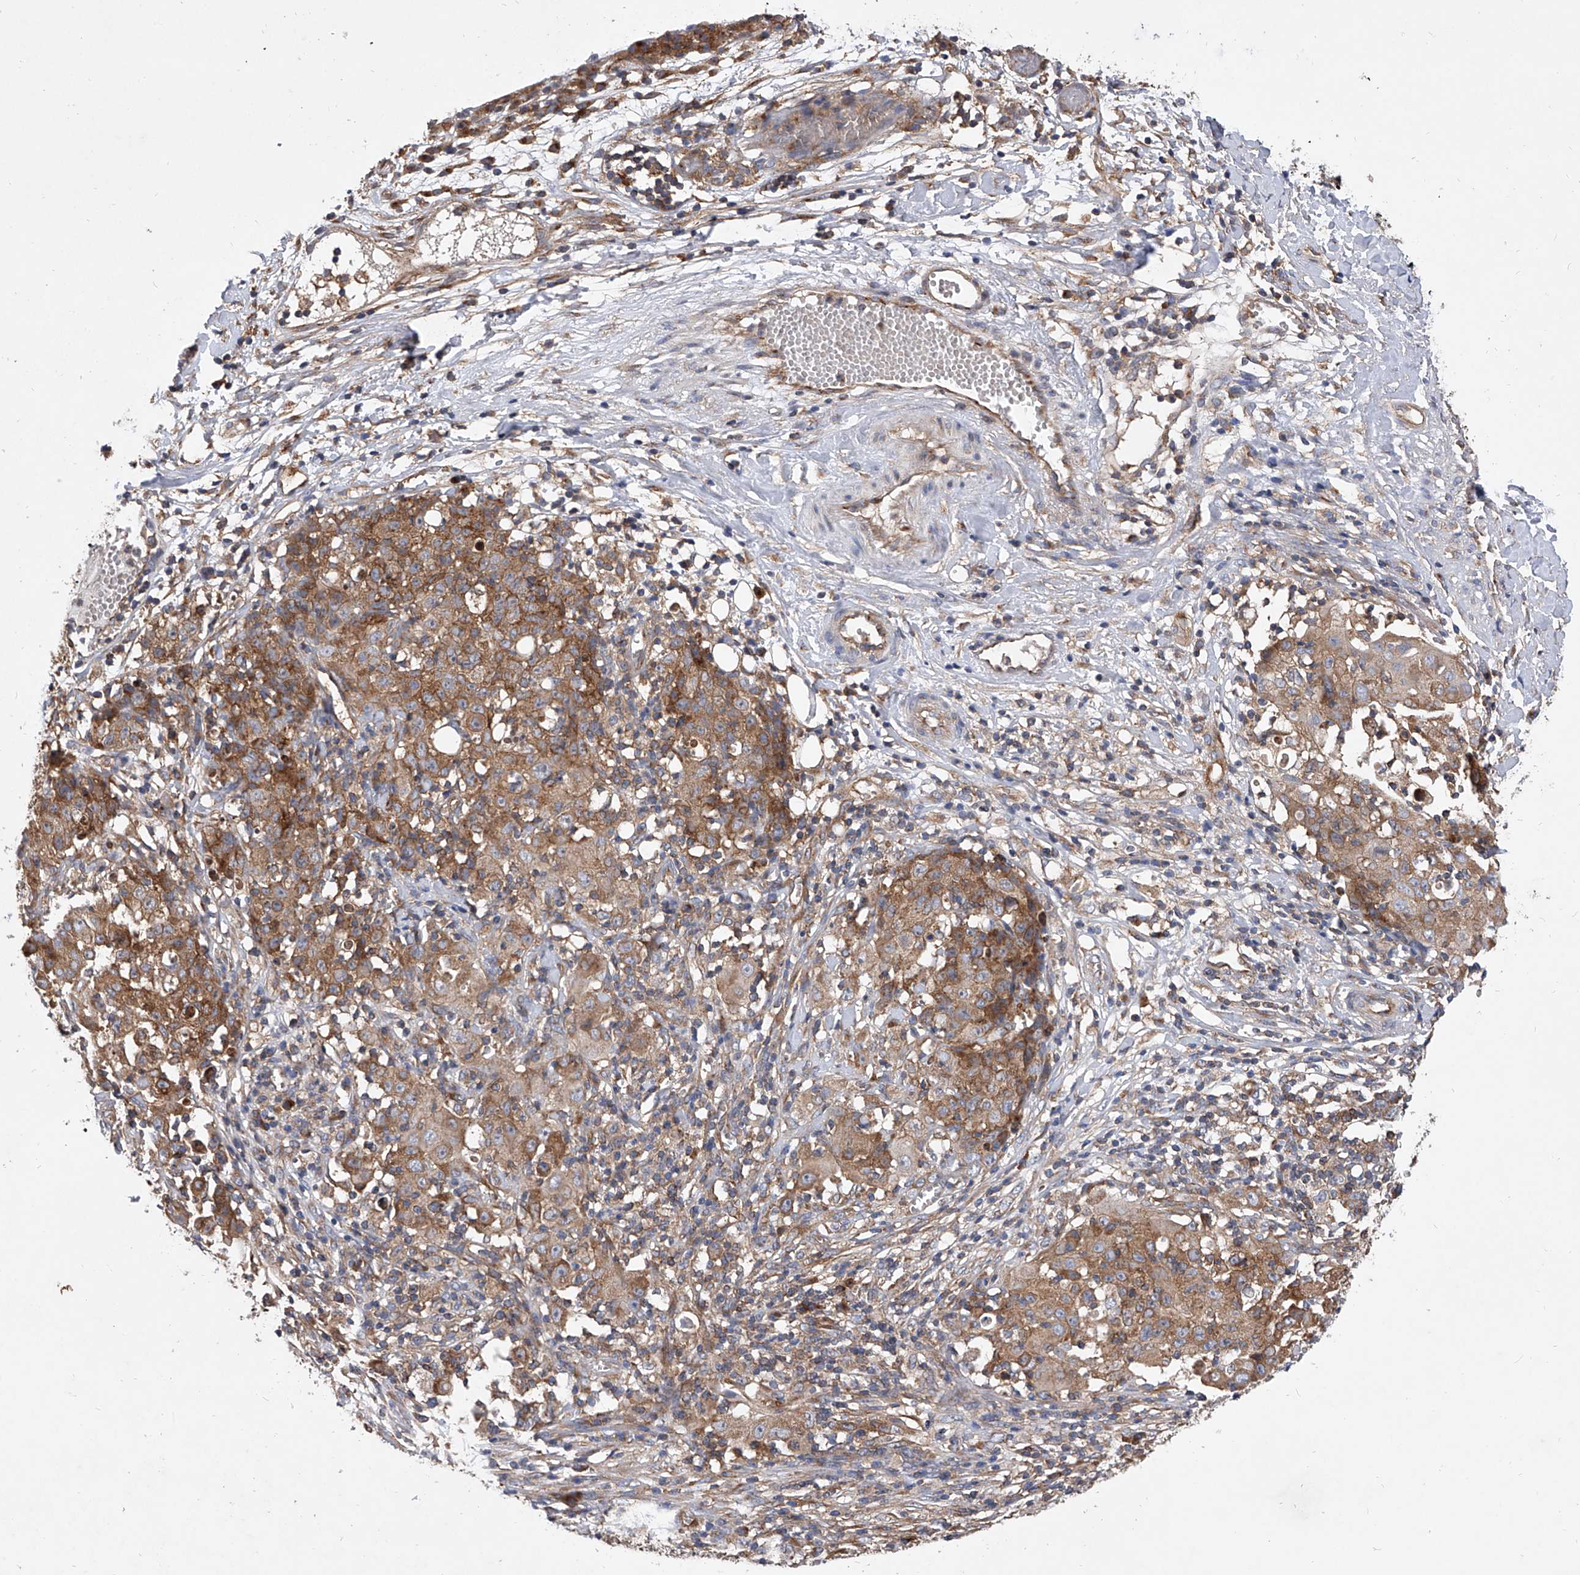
{"staining": {"intensity": "moderate", "quantity": ">75%", "location": "cytoplasmic/membranous"}, "tissue": "ovarian cancer", "cell_type": "Tumor cells", "image_type": "cancer", "snomed": [{"axis": "morphology", "description": "Carcinoma, endometroid"}, {"axis": "topography", "description": "Ovary"}], "caption": "Immunohistochemistry (IHC) photomicrograph of neoplastic tissue: human endometroid carcinoma (ovarian) stained using IHC displays medium levels of moderate protein expression localized specifically in the cytoplasmic/membranous of tumor cells, appearing as a cytoplasmic/membranous brown color.", "gene": "CFAP410", "patient": {"sex": "female", "age": 42}}